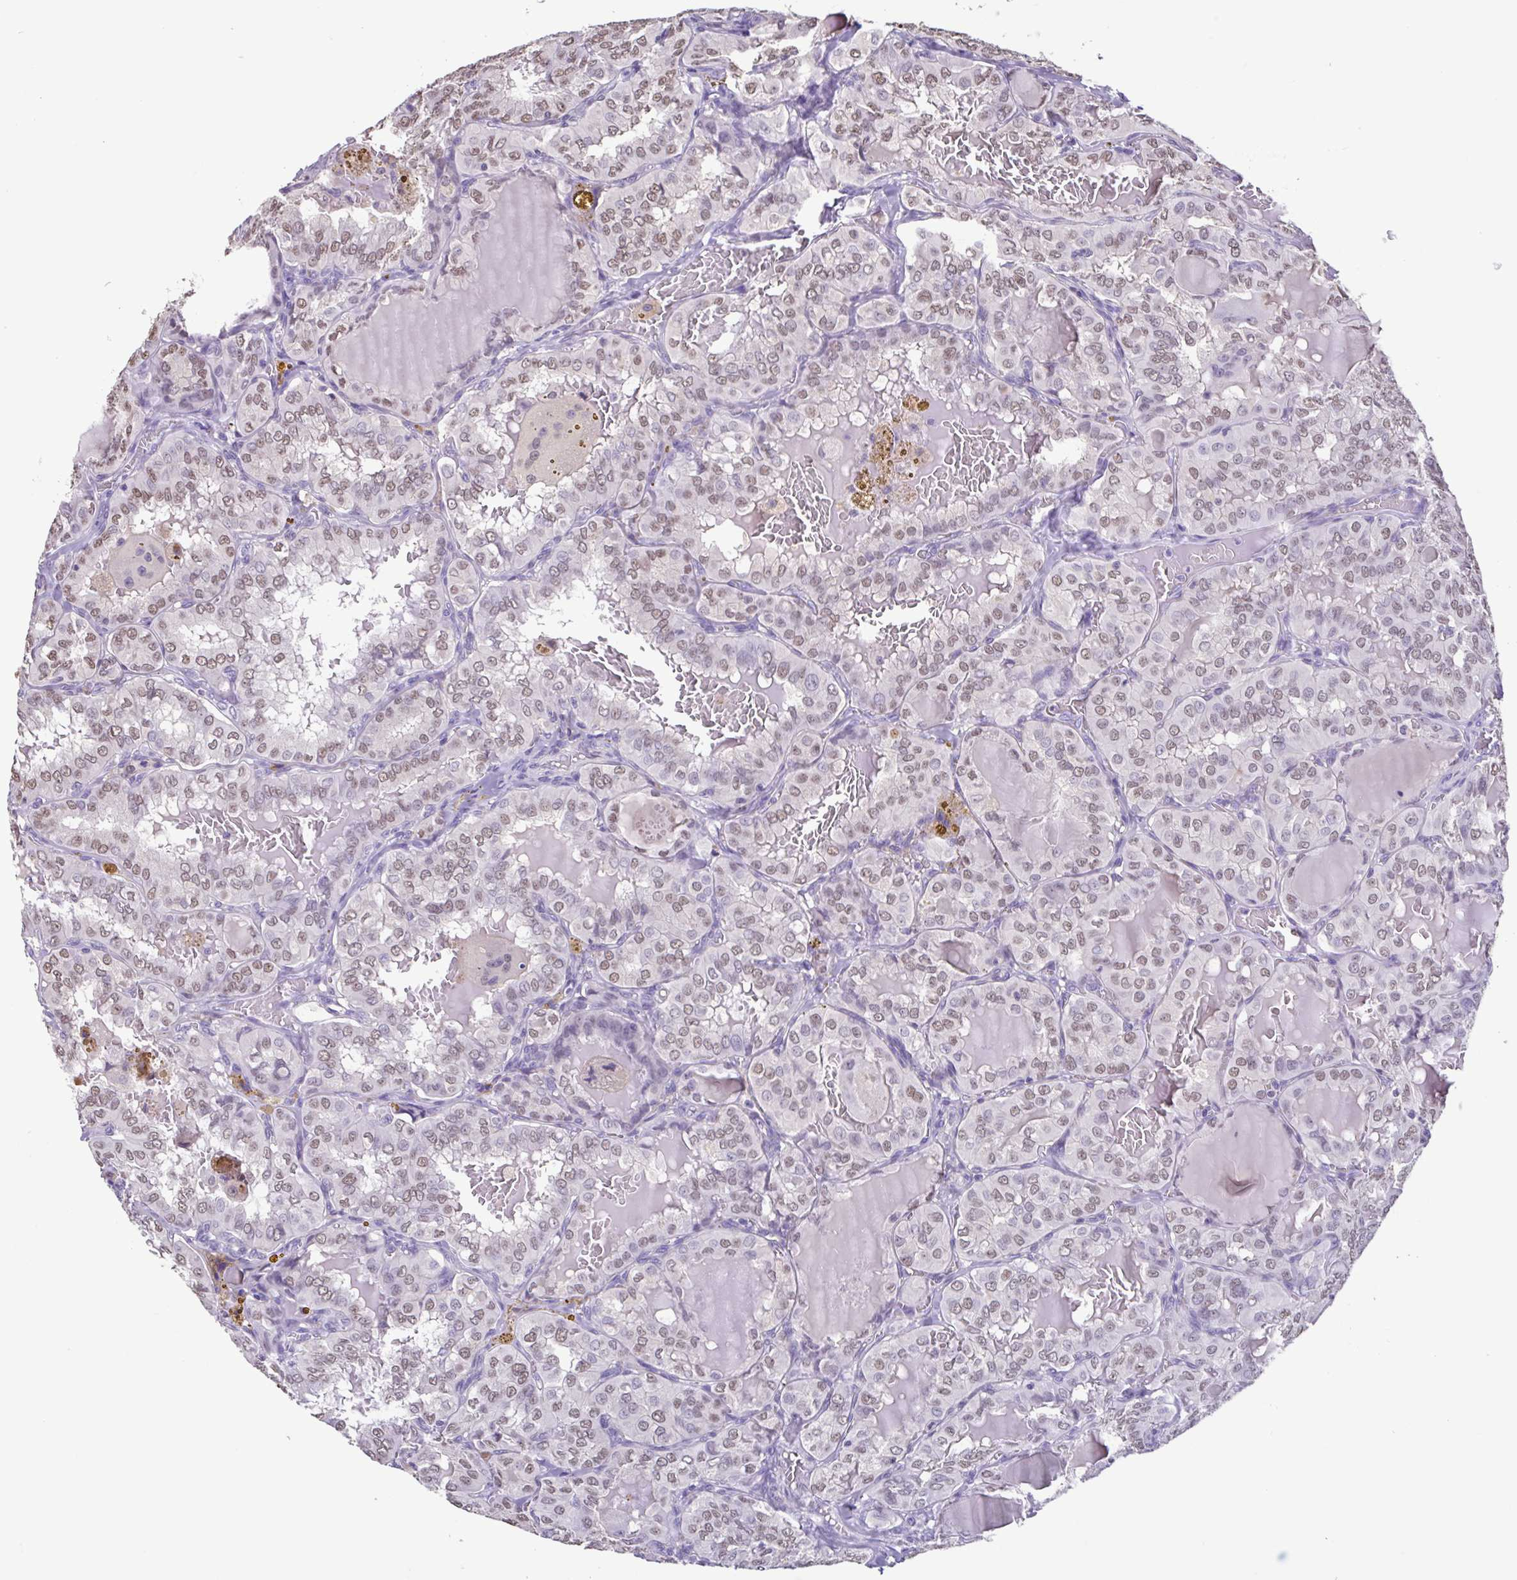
{"staining": {"intensity": "weak", "quantity": ">75%", "location": "nuclear"}, "tissue": "thyroid cancer", "cell_type": "Tumor cells", "image_type": "cancer", "snomed": [{"axis": "morphology", "description": "Papillary adenocarcinoma, NOS"}, {"axis": "topography", "description": "Thyroid gland"}], "caption": "Tumor cells exhibit low levels of weak nuclear staining in about >75% of cells in papillary adenocarcinoma (thyroid).", "gene": "ACTRT3", "patient": {"sex": "male", "age": 20}}